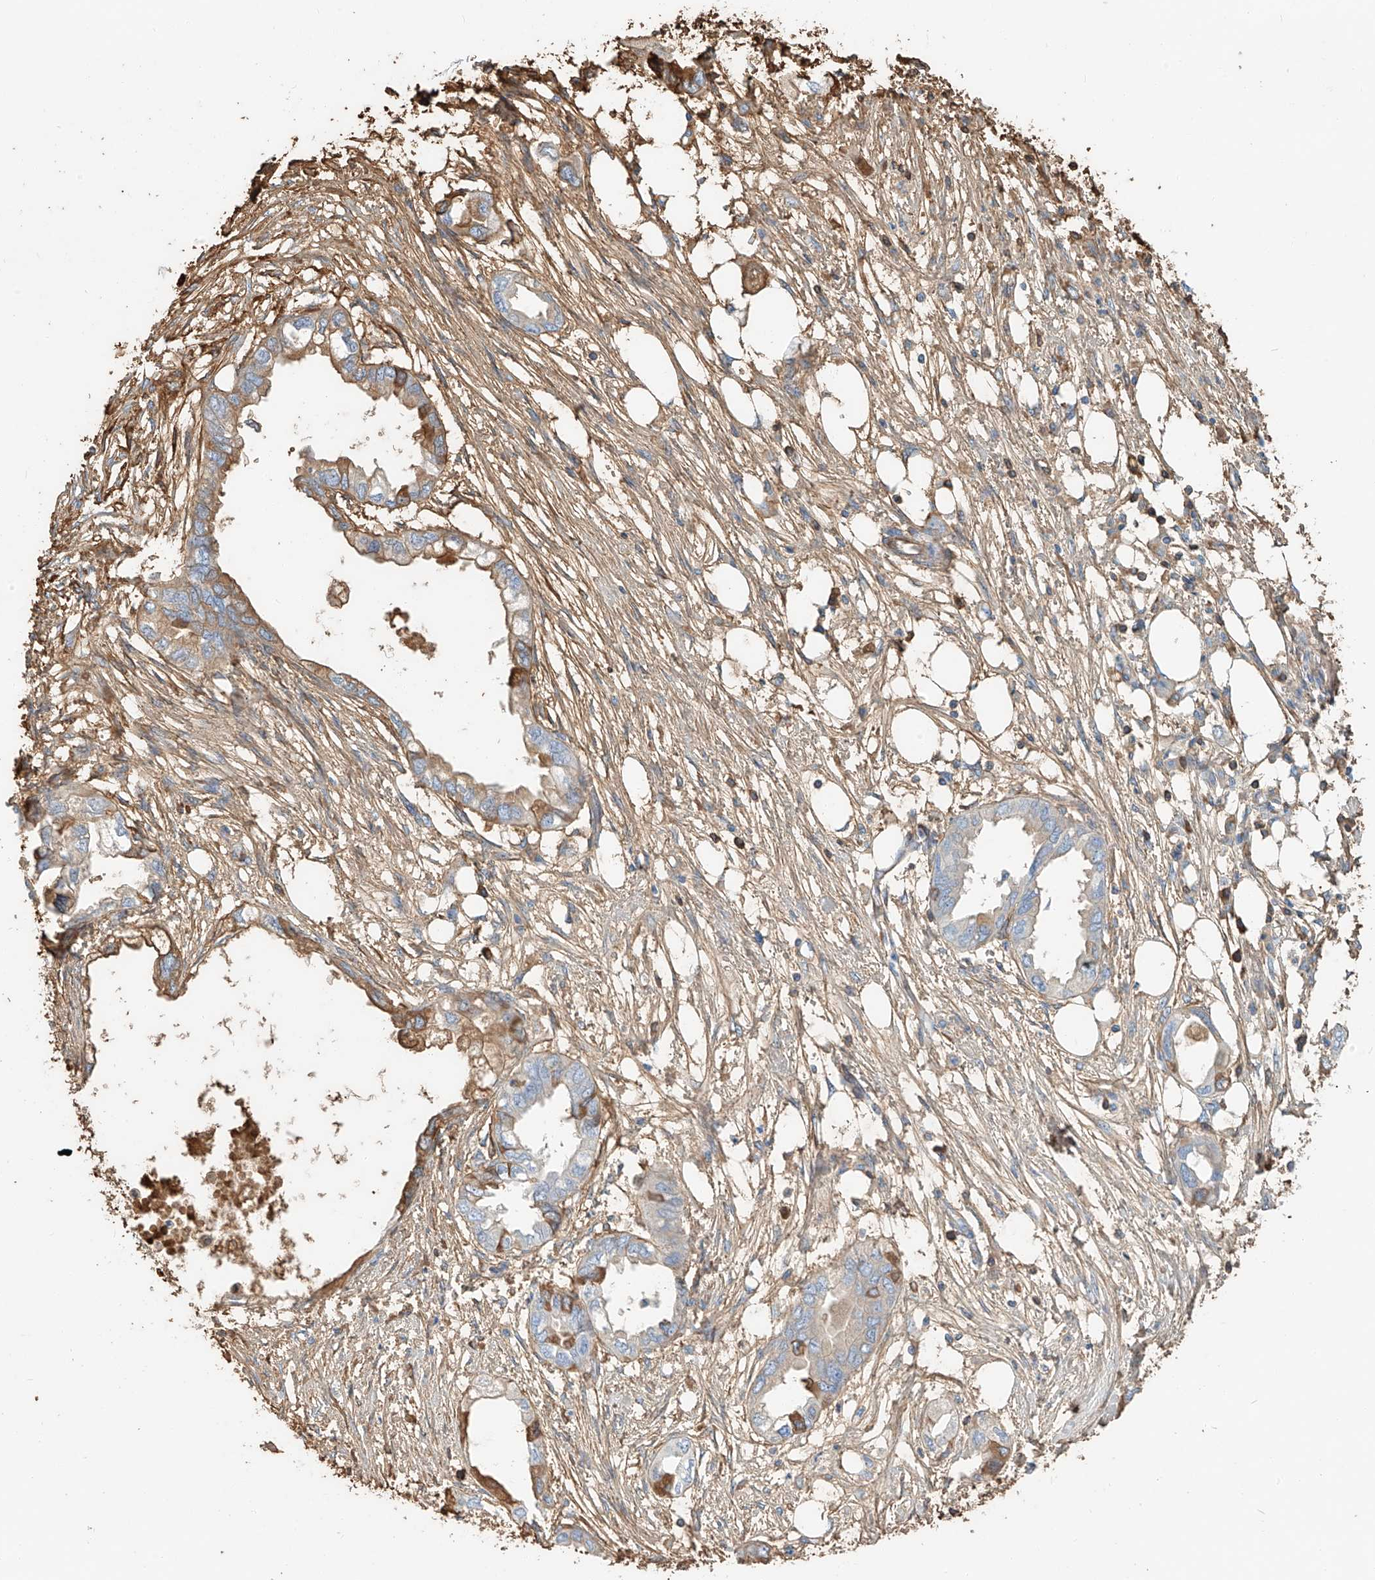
{"staining": {"intensity": "moderate", "quantity": "<25%", "location": "cytoplasmic/membranous"}, "tissue": "endometrial cancer", "cell_type": "Tumor cells", "image_type": "cancer", "snomed": [{"axis": "morphology", "description": "Adenocarcinoma, NOS"}, {"axis": "morphology", "description": "Adenocarcinoma, metastatic, NOS"}, {"axis": "topography", "description": "Adipose tissue"}, {"axis": "topography", "description": "Endometrium"}], "caption": "Tumor cells exhibit low levels of moderate cytoplasmic/membranous expression in approximately <25% of cells in endometrial metastatic adenocarcinoma. The staining was performed using DAB to visualize the protein expression in brown, while the nuclei were stained in blue with hematoxylin (Magnification: 20x).", "gene": "ZFP30", "patient": {"sex": "female", "age": 67}}